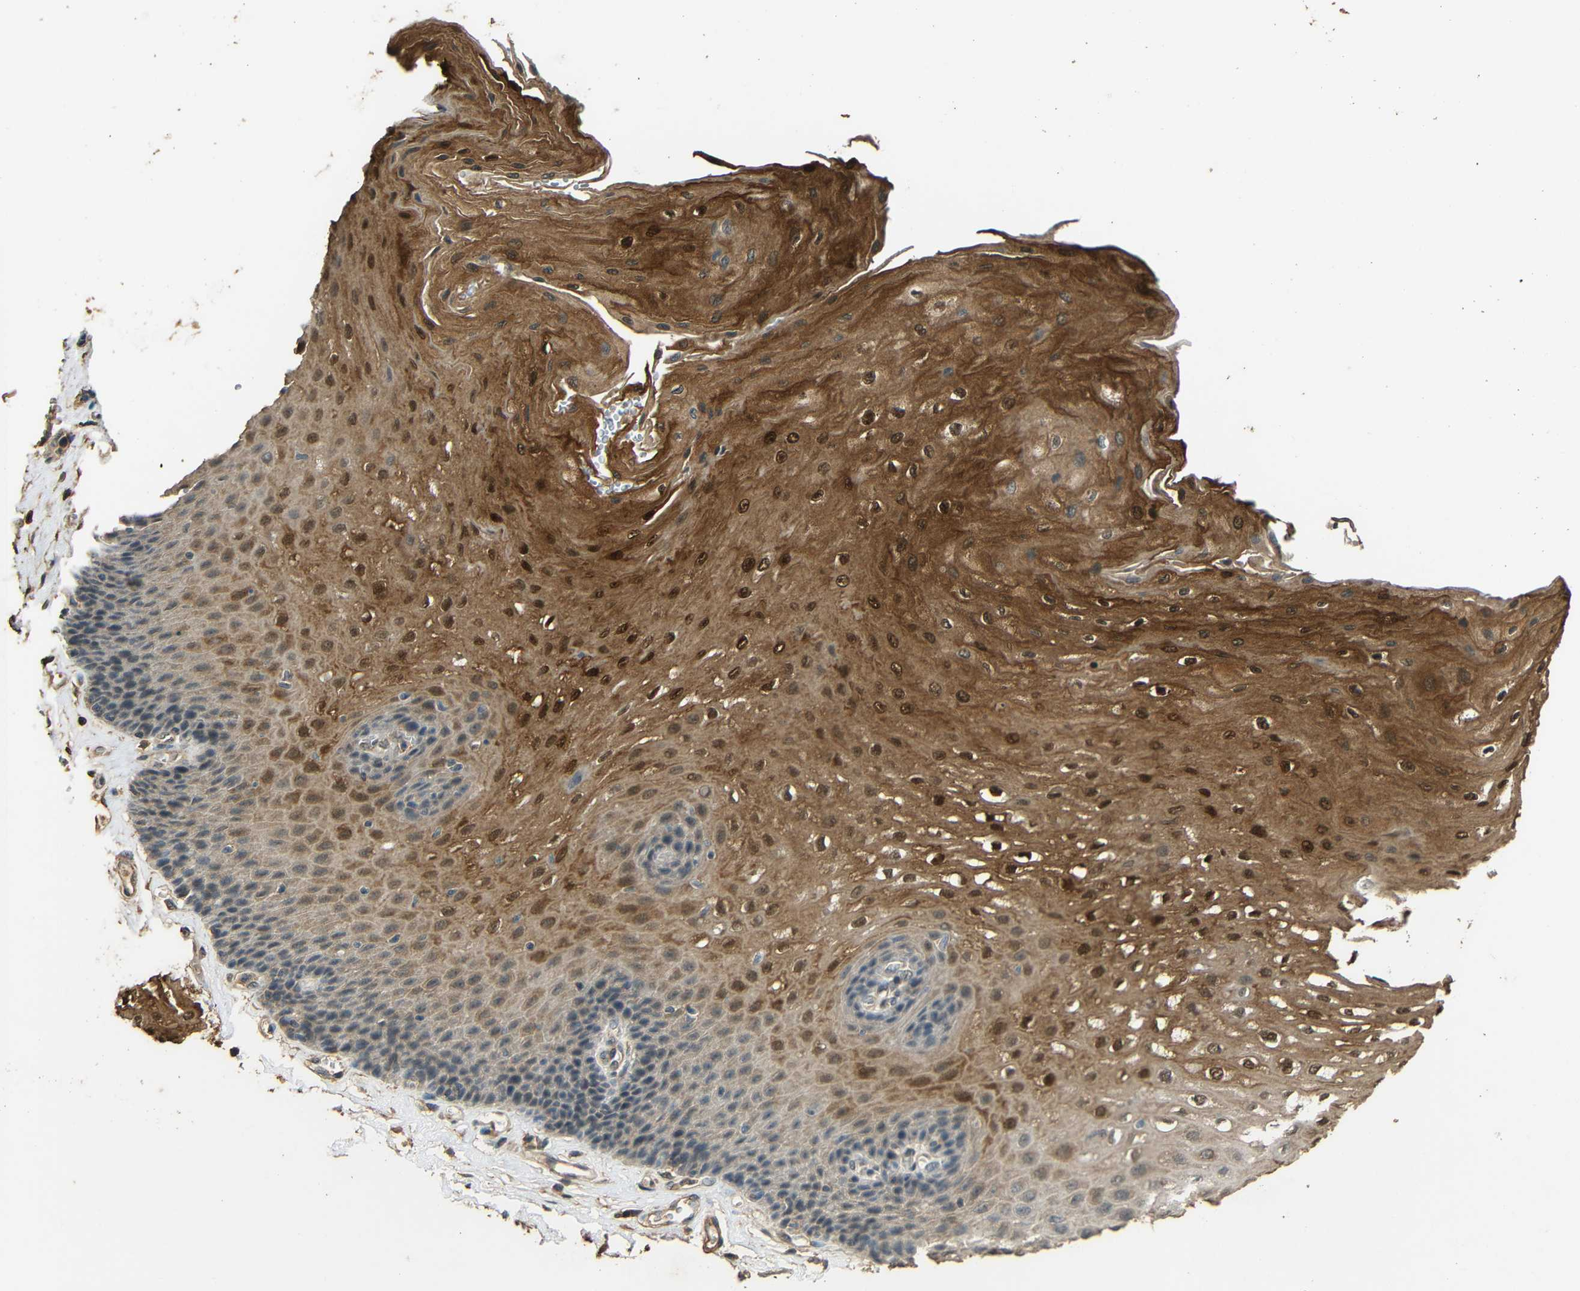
{"staining": {"intensity": "strong", "quantity": "25%-75%", "location": "cytoplasmic/membranous,nuclear"}, "tissue": "esophagus", "cell_type": "Squamous epithelial cells", "image_type": "normal", "snomed": [{"axis": "morphology", "description": "Normal tissue, NOS"}, {"axis": "topography", "description": "Esophagus"}], "caption": "Normal esophagus exhibits strong cytoplasmic/membranous,nuclear staining in approximately 25%-75% of squamous epithelial cells The staining was performed using DAB, with brown indicating positive protein expression. Nuclei are stained blue with hematoxylin..", "gene": "PDE5A", "patient": {"sex": "female", "age": 72}}